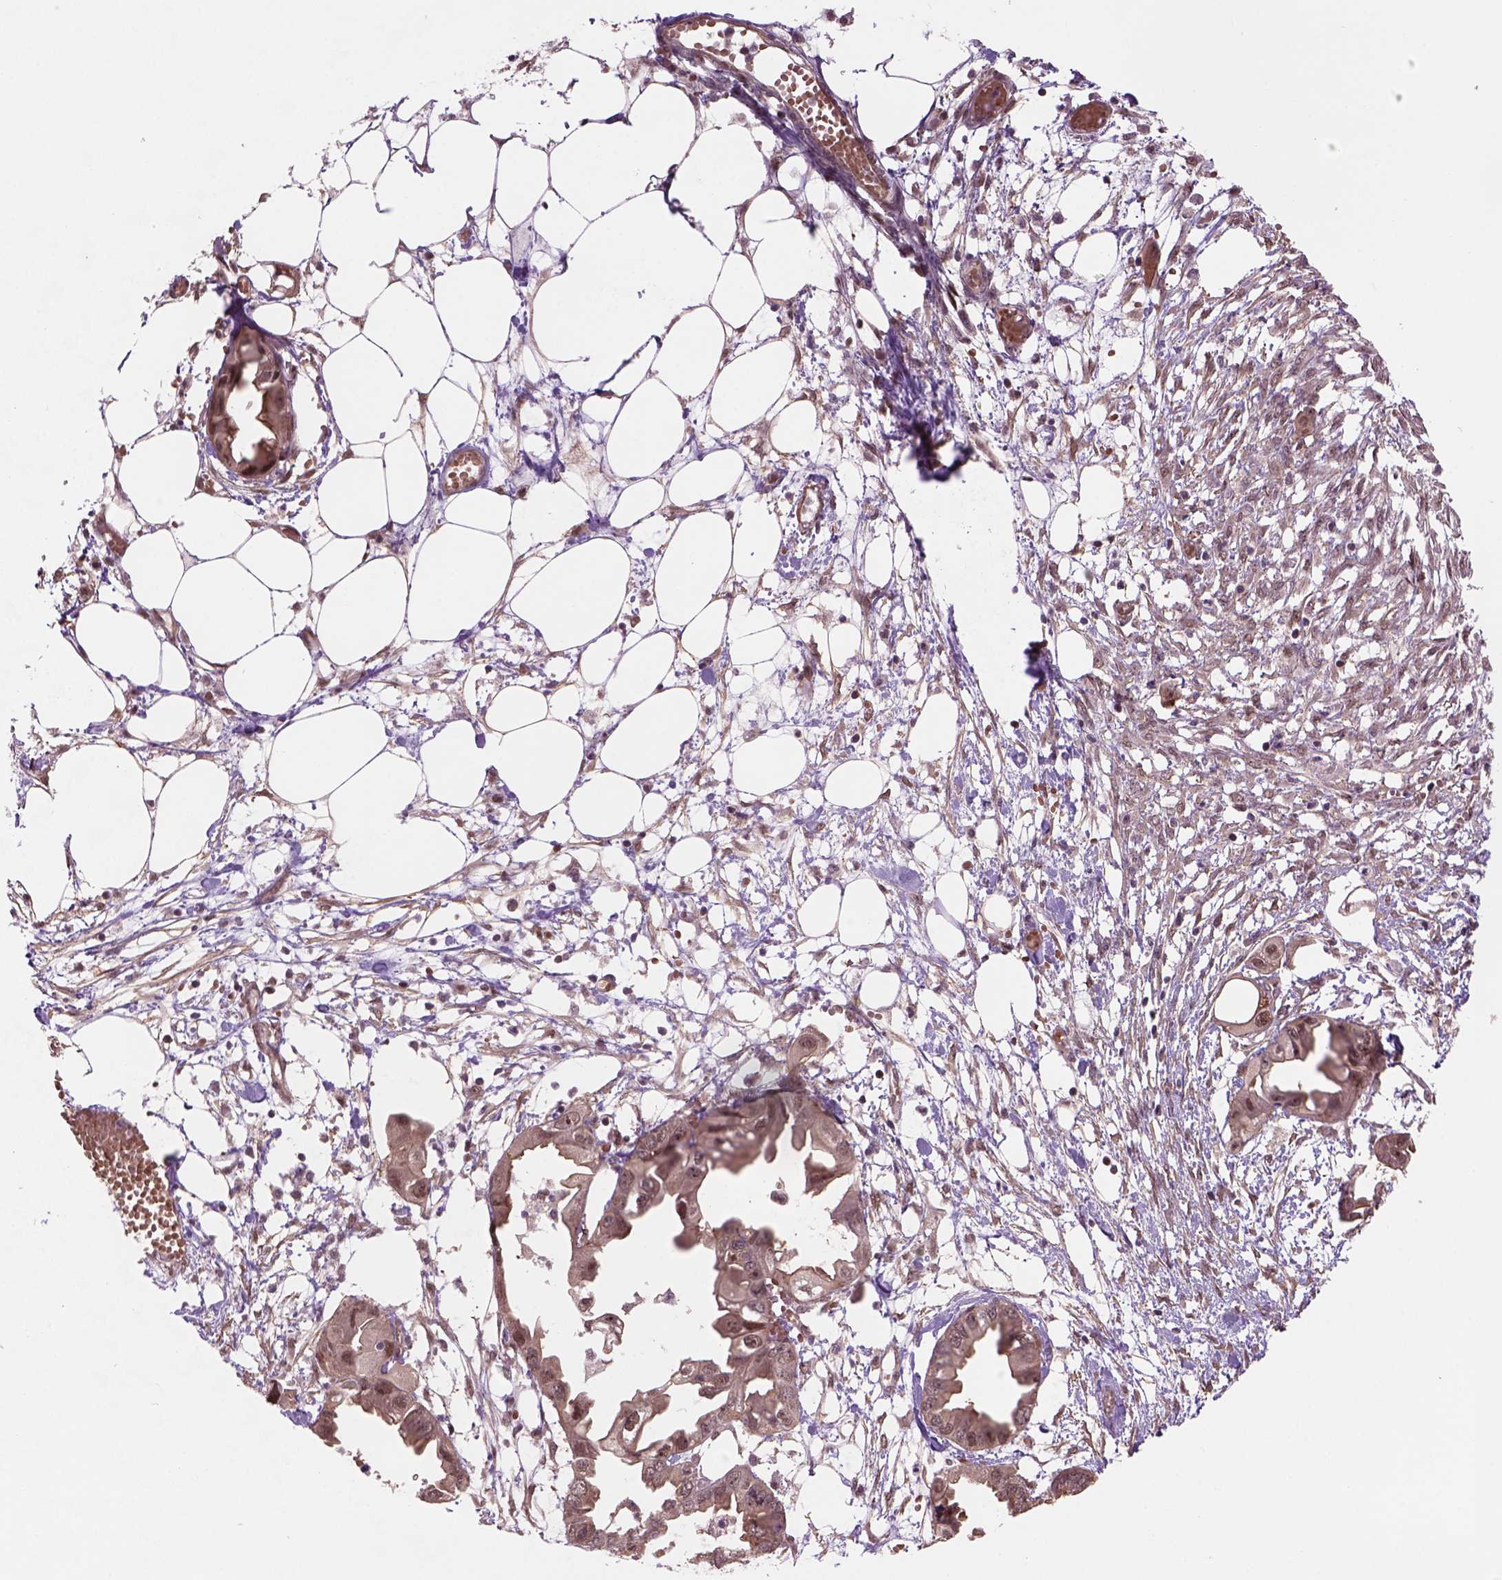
{"staining": {"intensity": "moderate", "quantity": "<25%", "location": "cytoplasmic/membranous,nuclear"}, "tissue": "endometrial cancer", "cell_type": "Tumor cells", "image_type": "cancer", "snomed": [{"axis": "morphology", "description": "Adenocarcinoma, NOS"}, {"axis": "morphology", "description": "Adenocarcinoma, metastatic, NOS"}, {"axis": "topography", "description": "Adipose tissue"}, {"axis": "topography", "description": "Endometrium"}], "caption": "IHC histopathology image of adenocarcinoma (endometrial) stained for a protein (brown), which reveals low levels of moderate cytoplasmic/membranous and nuclear expression in approximately <25% of tumor cells.", "gene": "PSMD11", "patient": {"sex": "female", "age": 67}}